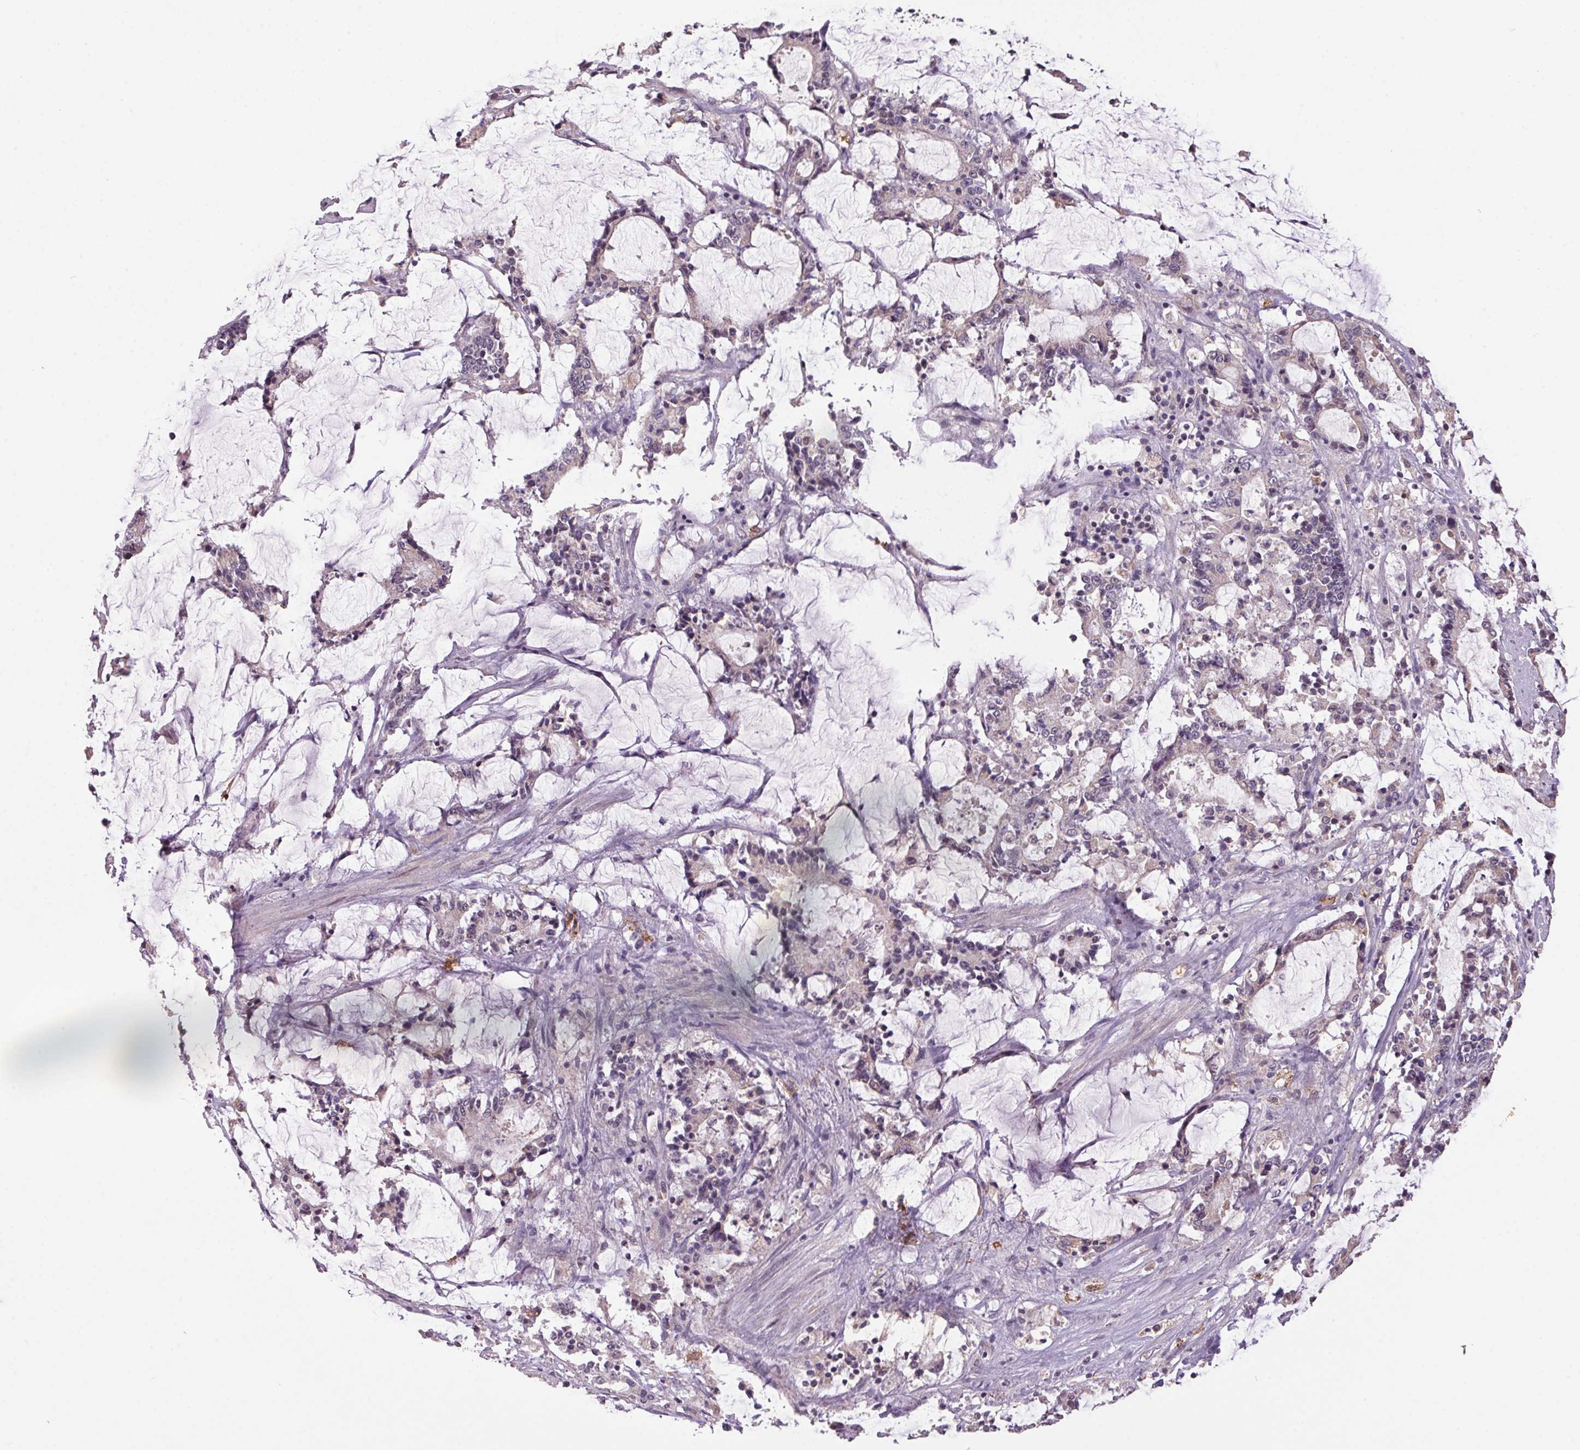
{"staining": {"intensity": "negative", "quantity": "none", "location": "none"}, "tissue": "stomach cancer", "cell_type": "Tumor cells", "image_type": "cancer", "snomed": [{"axis": "morphology", "description": "Adenocarcinoma, NOS"}, {"axis": "topography", "description": "Stomach, upper"}], "caption": "There is no significant staining in tumor cells of stomach cancer.", "gene": "ZBTB4", "patient": {"sex": "male", "age": 68}}